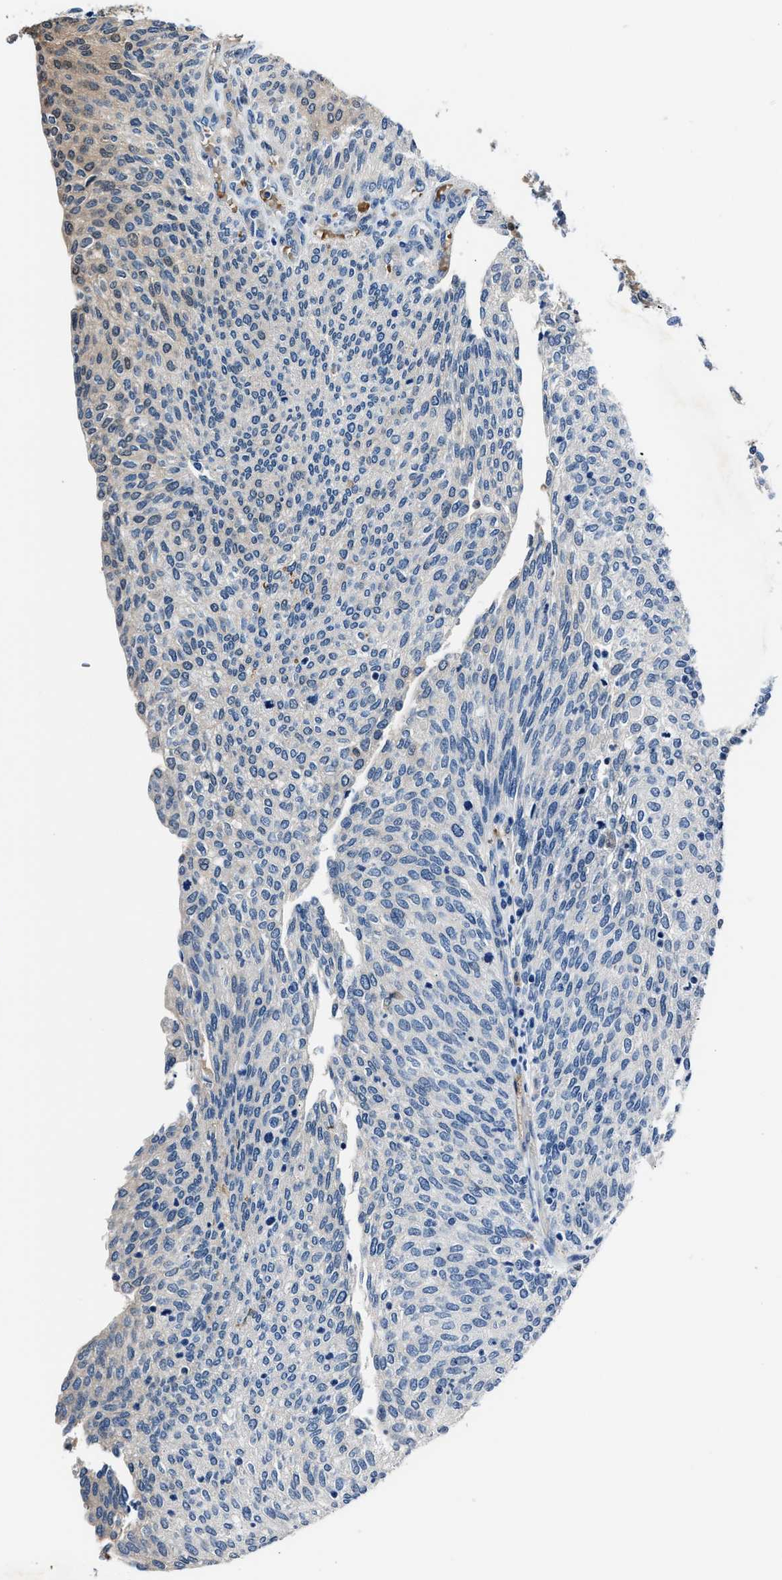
{"staining": {"intensity": "negative", "quantity": "none", "location": "none"}, "tissue": "urothelial cancer", "cell_type": "Tumor cells", "image_type": "cancer", "snomed": [{"axis": "morphology", "description": "Urothelial carcinoma, Low grade"}, {"axis": "topography", "description": "Urinary bladder"}], "caption": "Tumor cells are negative for brown protein staining in low-grade urothelial carcinoma.", "gene": "PPA1", "patient": {"sex": "female", "age": 79}}